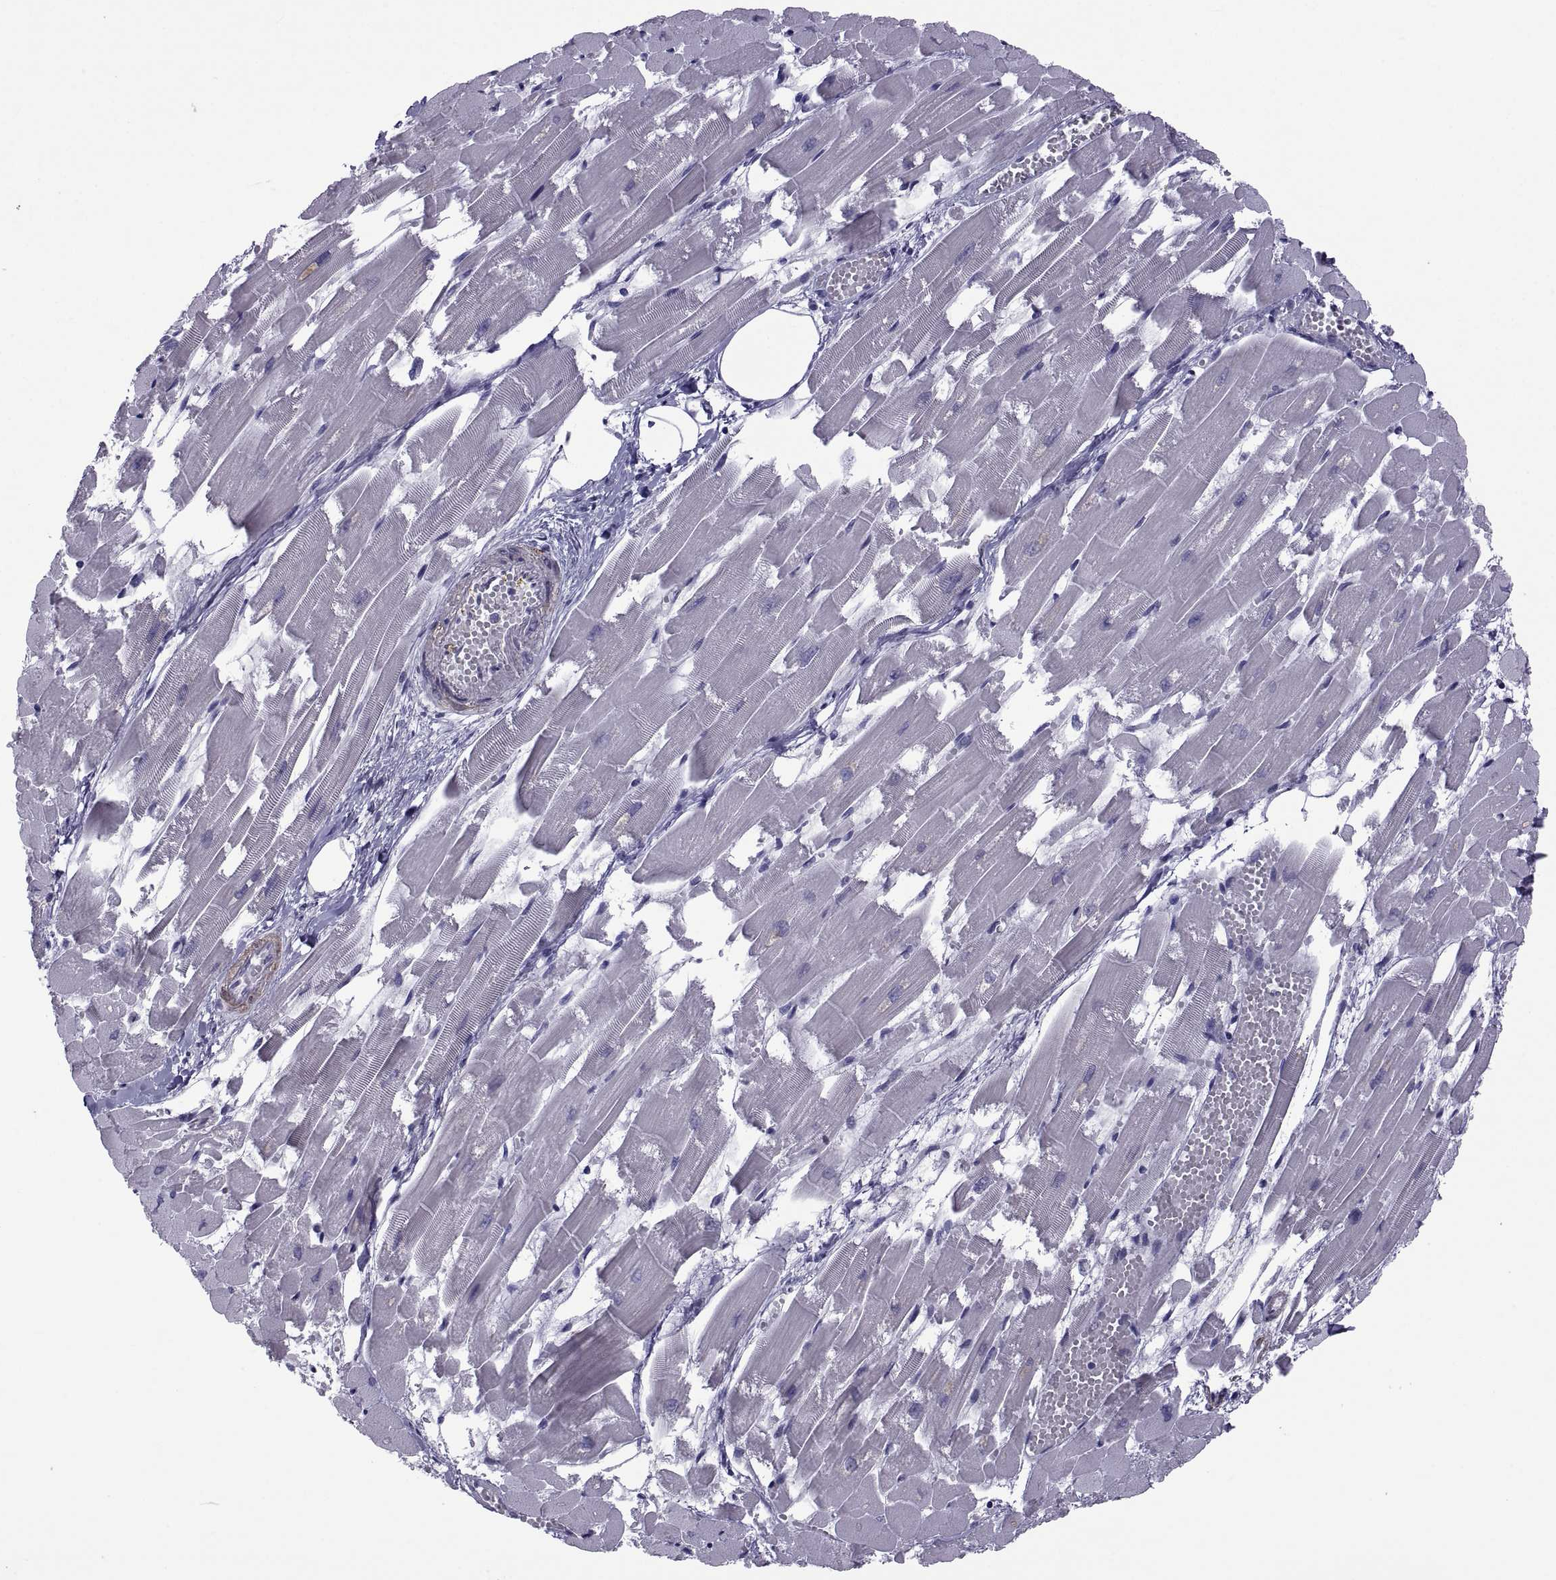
{"staining": {"intensity": "negative", "quantity": "none", "location": "none"}, "tissue": "heart muscle", "cell_type": "Cardiomyocytes", "image_type": "normal", "snomed": [{"axis": "morphology", "description": "Normal tissue, NOS"}, {"axis": "topography", "description": "Heart"}], "caption": "High power microscopy histopathology image of an immunohistochemistry micrograph of normal heart muscle, revealing no significant positivity in cardiomyocytes.", "gene": "MAGEB1", "patient": {"sex": "female", "age": 52}}